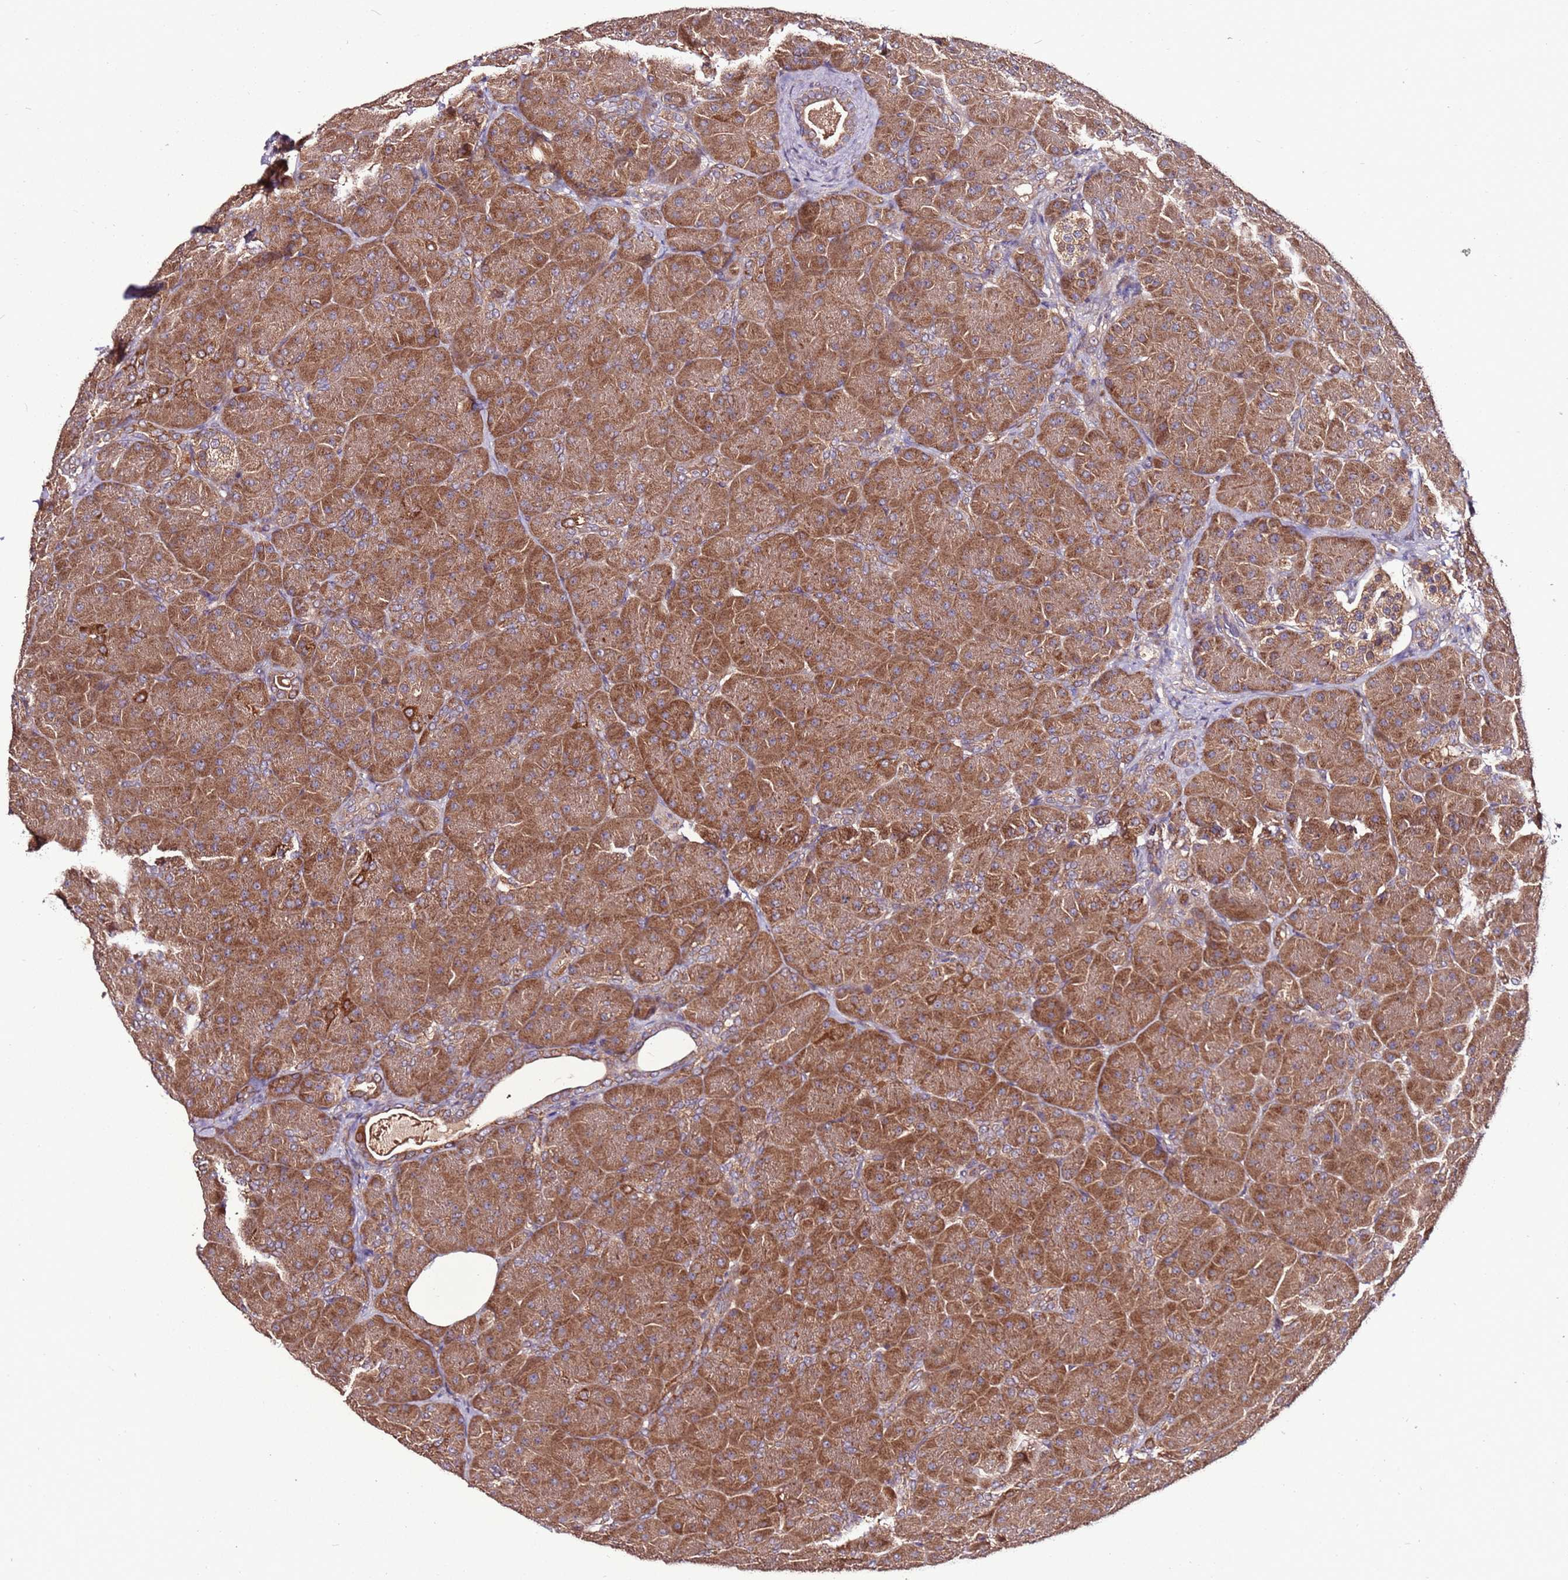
{"staining": {"intensity": "strong", "quantity": ">75%", "location": "cytoplasmic/membranous"}, "tissue": "pancreas", "cell_type": "Exocrine glandular cells", "image_type": "normal", "snomed": [{"axis": "morphology", "description": "Normal tissue, NOS"}, {"axis": "topography", "description": "Pancreas"}], "caption": "High-power microscopy captured an immunohistochemistry image of unremarkable pancreas, revealing strong cytoplasmic/membranous staining in about >75% of exocrine glandular cells.", "gene": "RPS15A", "patient": {"sex": "male", "age": 66}}